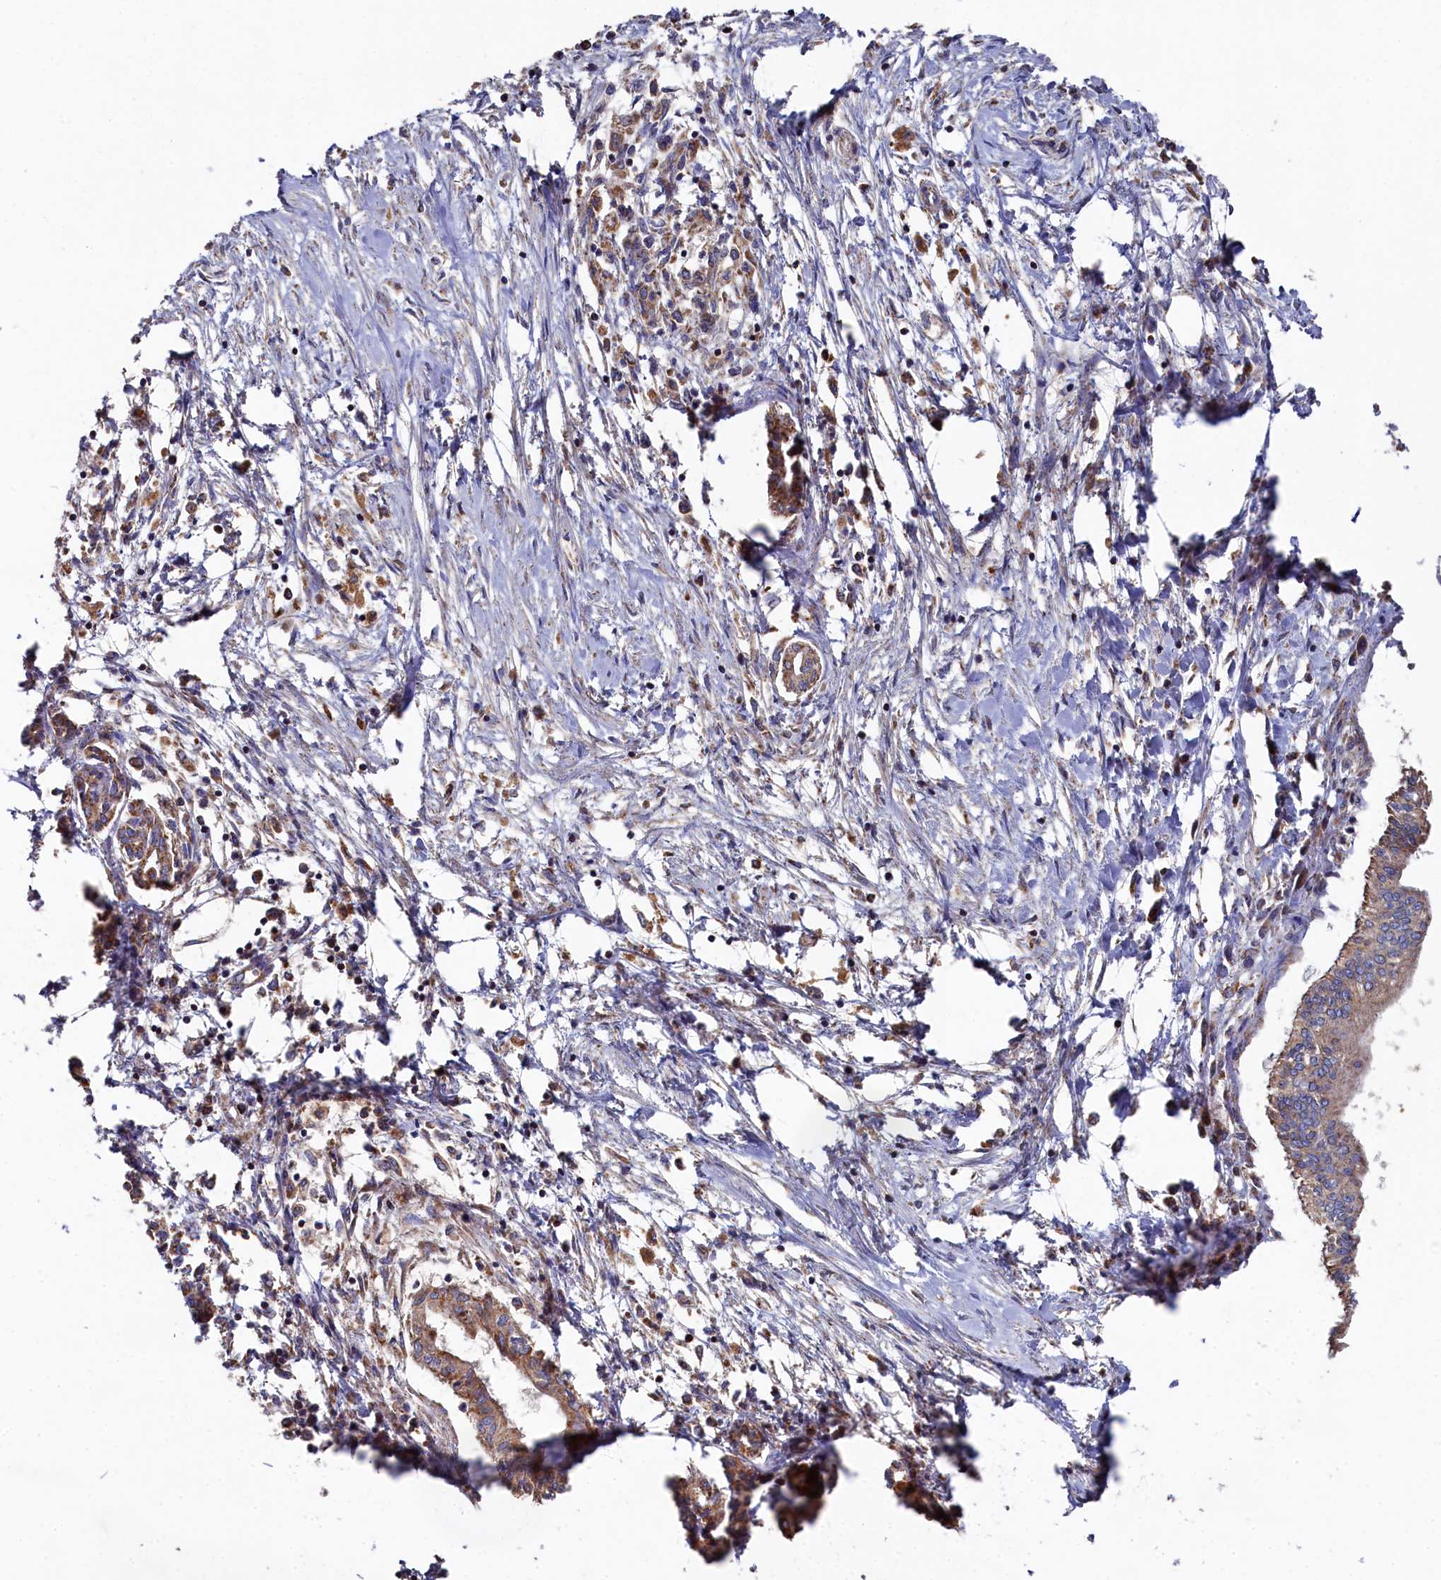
{"staining": {"intensity": "moderate", "quantity": ">75%", "location": "cytoplasmic/membranous"}, "tissue": "pancreatic cancer", "cell_type": "Tumor cells", "image_type": "cancer", "snomed": [{"axis": "morphology", "description": "Adenocarcinoma, NOS"}, {"axis": "topography", "description": "Pancreas"}], "caption": "Tumor cells exhibit medium levels of moderate cytoplasmic/membranous positivity in approximately >75% of cells in pancreatic cancer.", "gene": "HAUS2", "patient": {"sex": "female", "age": 50}}